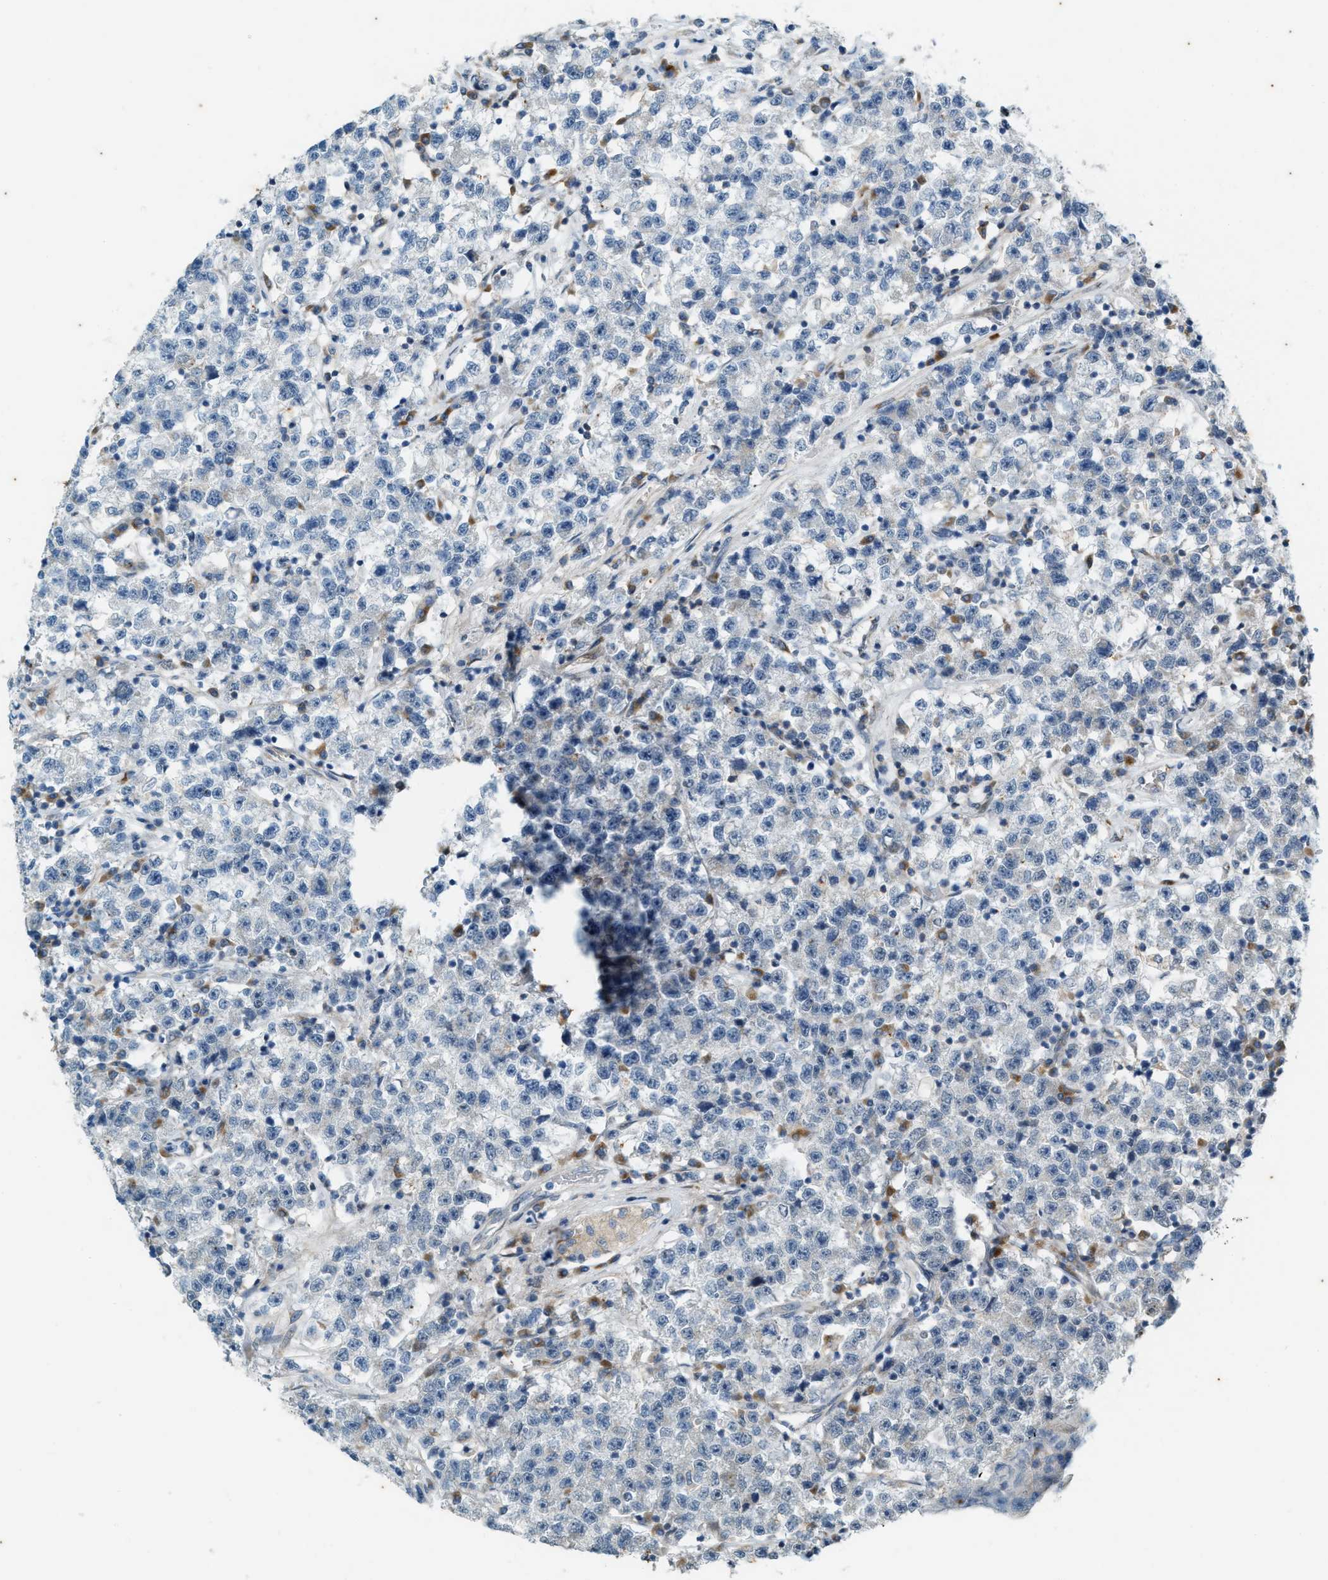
{"staining": {"intensity": "negative", "quantity": "none", "location": "none"}, "tissue": "testis cancer", "cell_type": "Tumor cells", "image_type": "cancer", "snomed": [{"axis": "morphology", "description": "Seminoma, NOS"}, {"axis": "topography", "description": "Testis"}], "caption": "This micrograph is of testis cancer stained with immunohistochemistry to label a protein in brown with the nuclei are counter-stained blue. There is no positivity in tumor cells. The staining is performed using DAB (3,3'-diaminobenzidine) brown chromogen with nuclei counter-stained in using hematoxylin.", "gene": "CHPF2", "patient": {"sex": "male", "age": 22}}